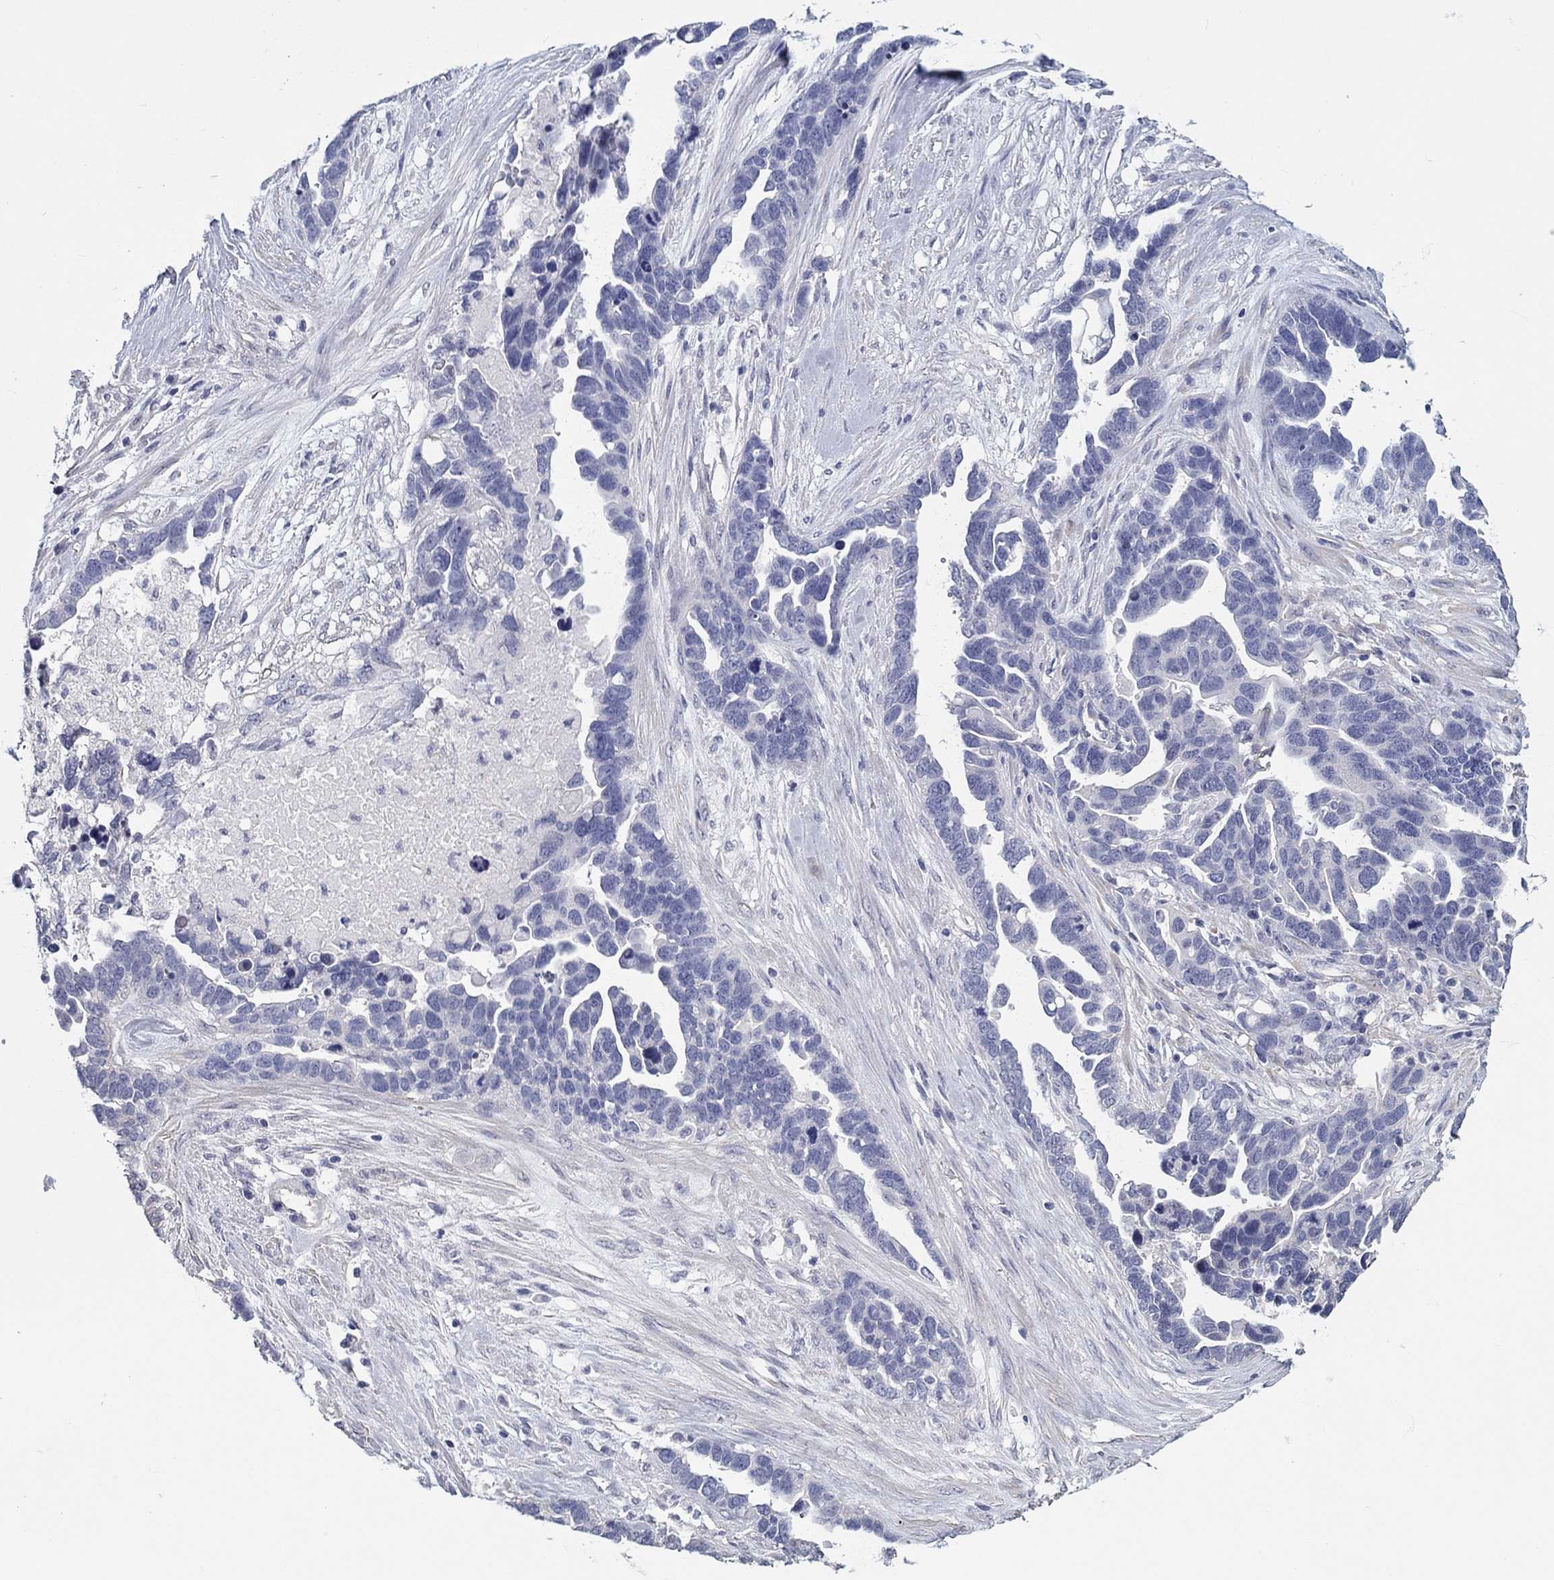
{"staining": {"intensity": "negative", "quantity": "none", "location": "none"}, "tissue": "ovarian cancer", "cell_type": "Tumor cells", "image_type": "cancer", "snomed": [{"axis": "morphology", "description": "Cystadenocarcinoma, serous, NOS"}, {"axis": "topography", "description": "Ovary"}], "caption": "High power microscopy image of an immunohistochemistry micrograph of ovarian cancer, revealing no significant staining in tumor cells.", "gene": "CRYGD", "patient": {"sex": "female", "age": 54}}